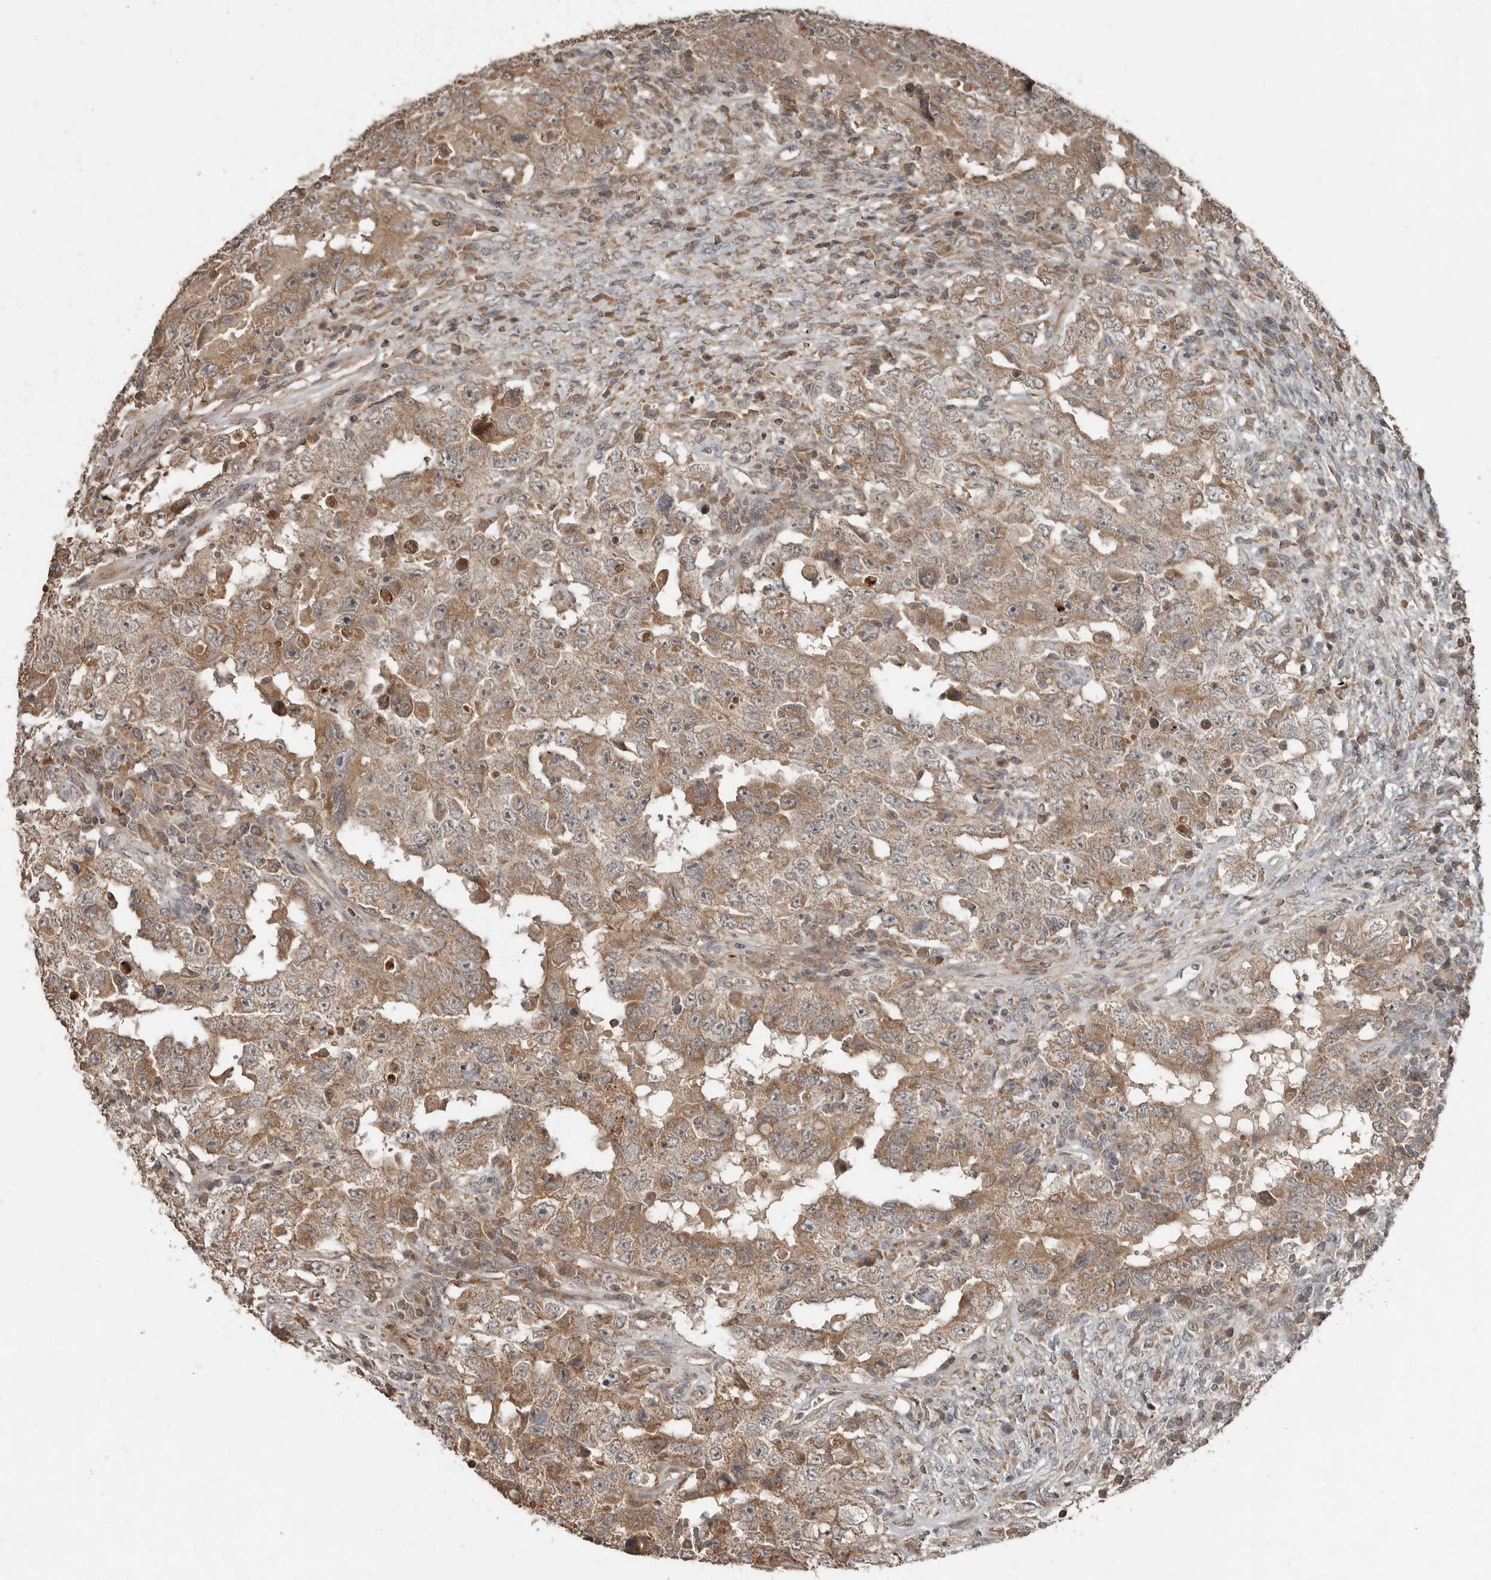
{"staining": {"intensity": "moderate", "quantity": ">75%", "location": "cytoplasmic/membranous"}, "tissue": "testis cancer", "cell_type": "Tumor cells", "image_type": "cancer", "snomed": [{"axis": "morphology", "description": "Carcinoma, Embryonal, NOS"}, {"axis": "topography", "description": "Testis"}], "caption": "High-magnification brightfield microscopy of testis embryonal carcinoma stained with DAB (brown) and counterstained with hematoxylin (blue). tumor cells exhibit moderate cytoplasmic/membranous expression is identified in approximately>75% of cells.", "gene": "SLC6A7", "patient": {"sex": "male", "age": 26}}